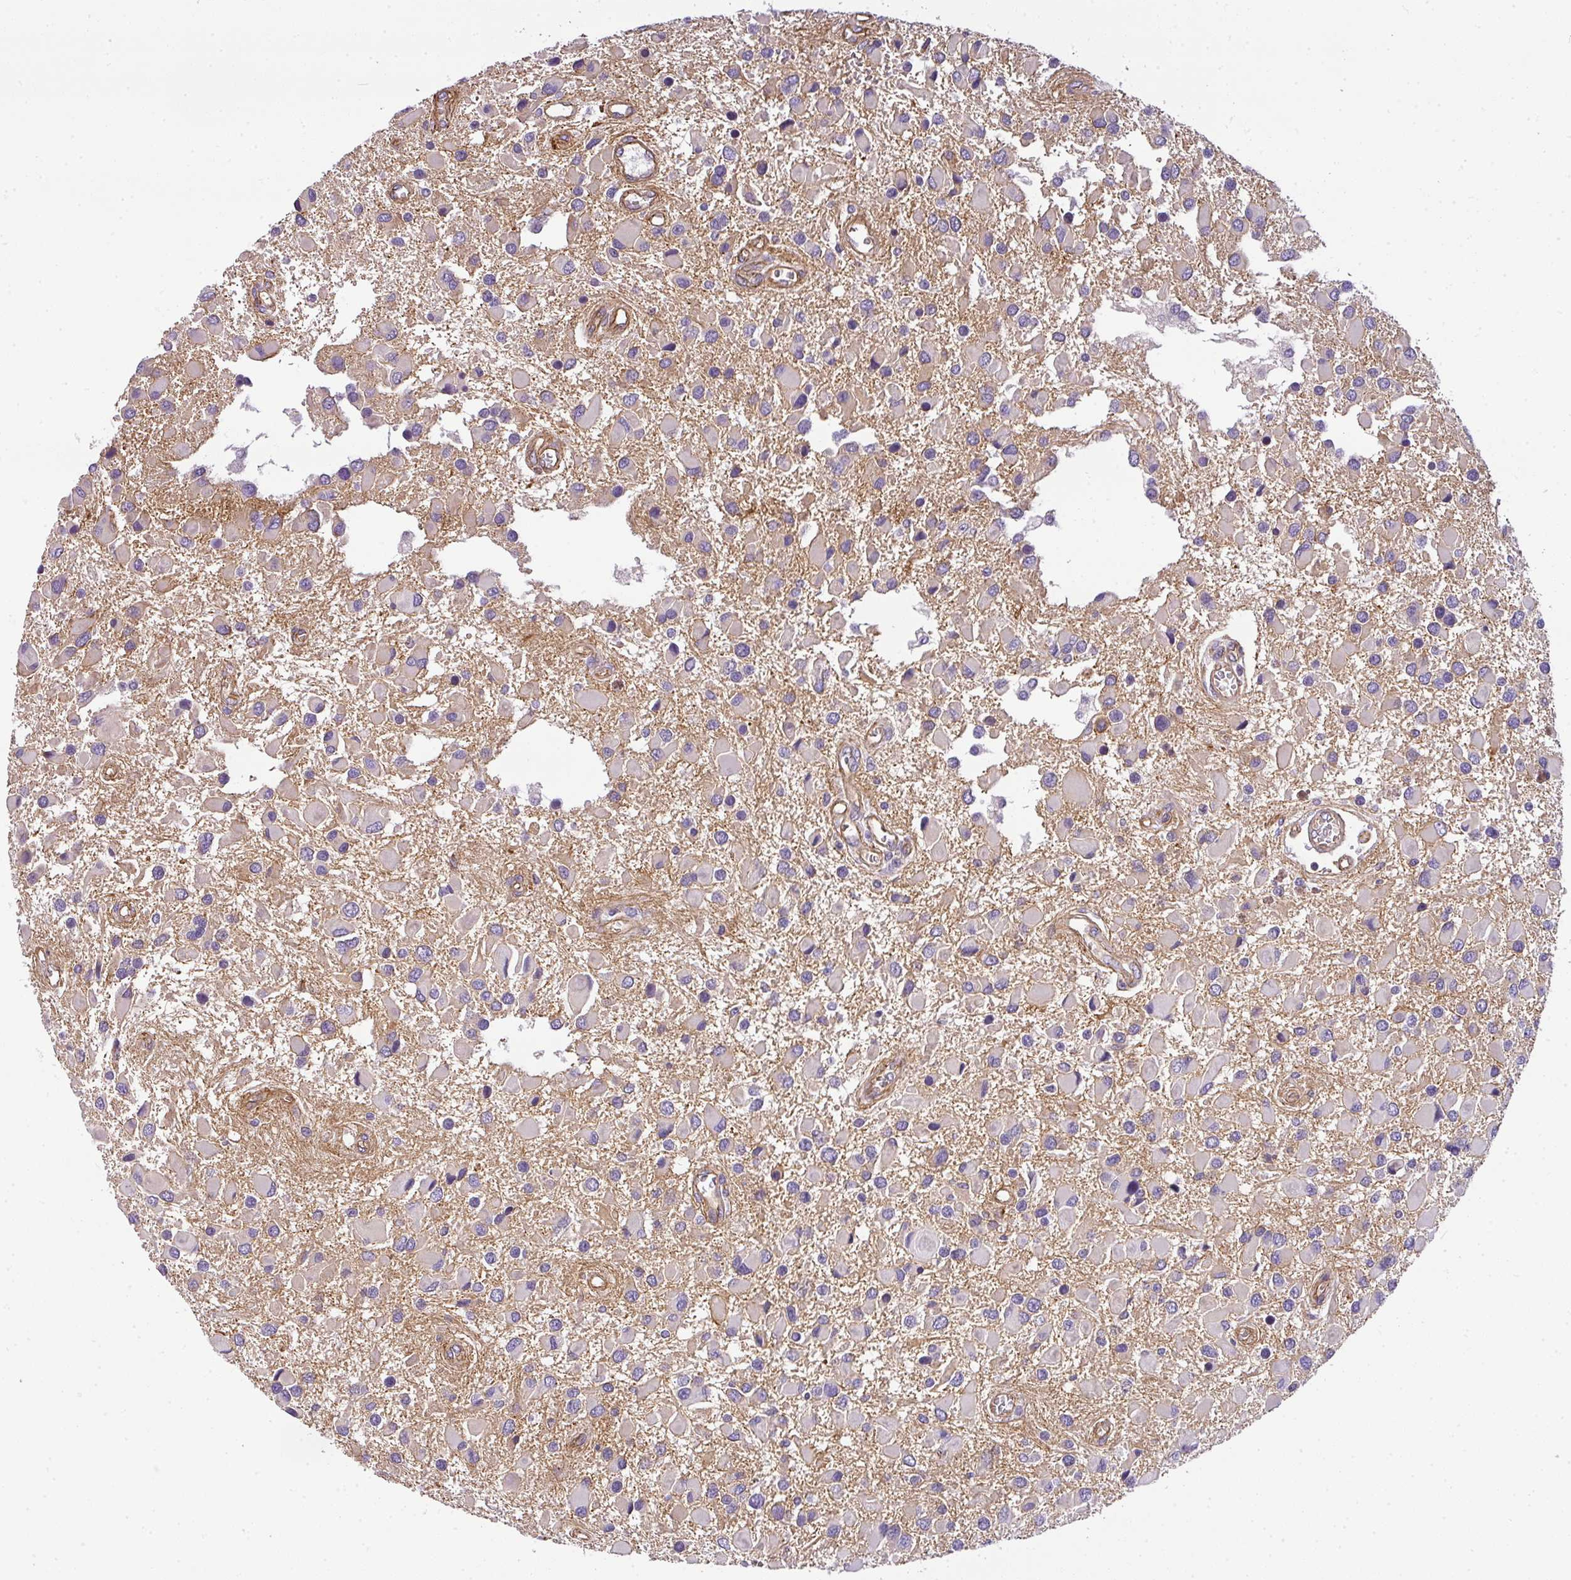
{"staining": {"intensity": "negative", "quantity": "none", "location": "none"}, "tissue": "glioma", "cell_type": "Tumor cells", "image_type": "cancer", "snomed": [{"axis": "morphology", "description": "Glioma, malignant, High grade"}, {"axis": "topography", "description": "Brain"}], "caption": "Glioma stained for a protein using IHC demonstrates no staining tumor cells.", "gene": "OR11H4", "patient": {"sex": "male", "age": 53}}